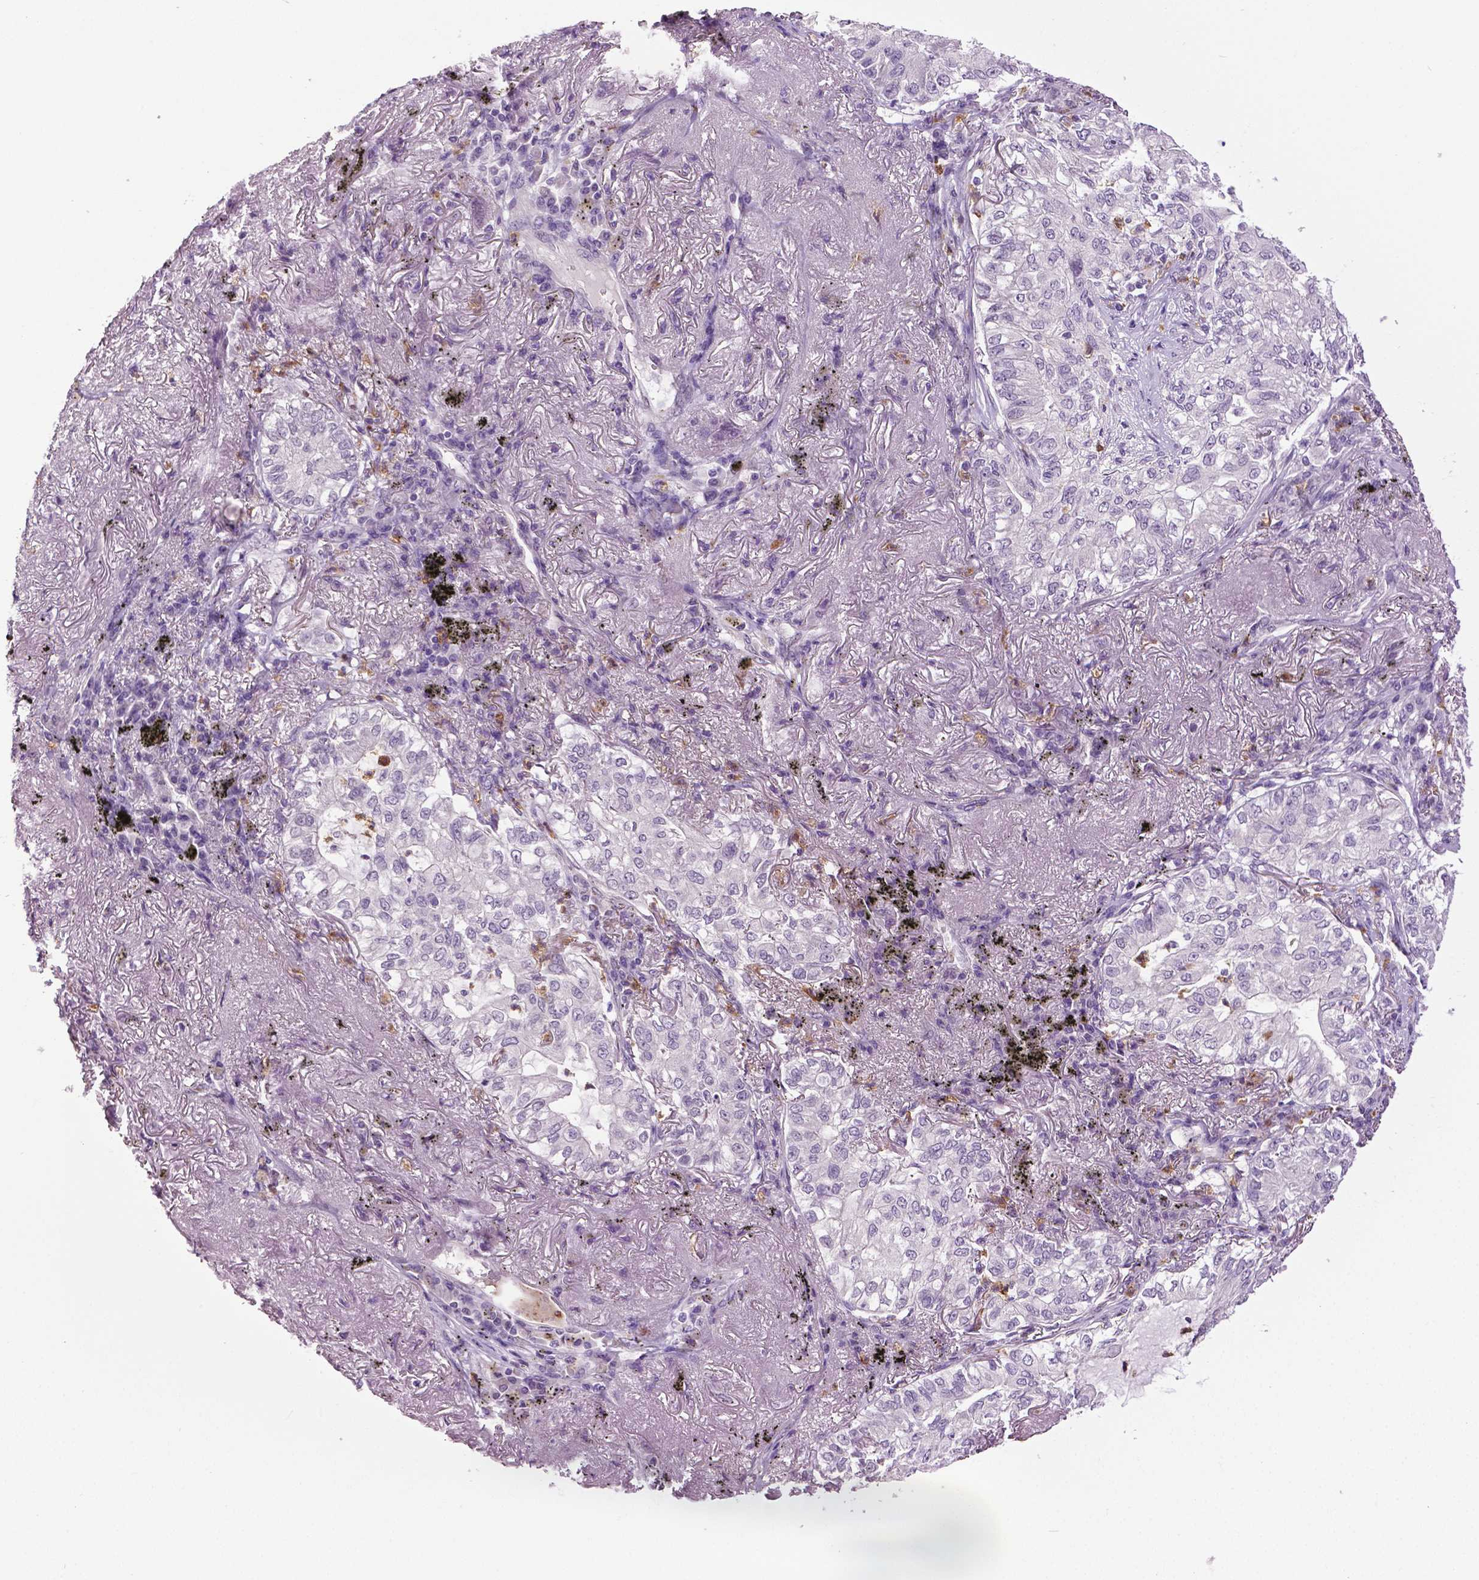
{"staining": {"intensity": "negative", "quantity": "none", "location": "none"}, "tissue": "lung cancer", "cell_type": "Tumor cells", "image_type": "cancer", "snomed": [{"axis": "morphology", "description": "Adenocarcinoma, NOS"}, {"axis": "topography", "description": "Lung"}], "caption": "Micrograph shows no significant protein expression in tumor cells of lung cancer.", "gene": "PTPN5", "patient": {"sex": "female", "age": 73}}